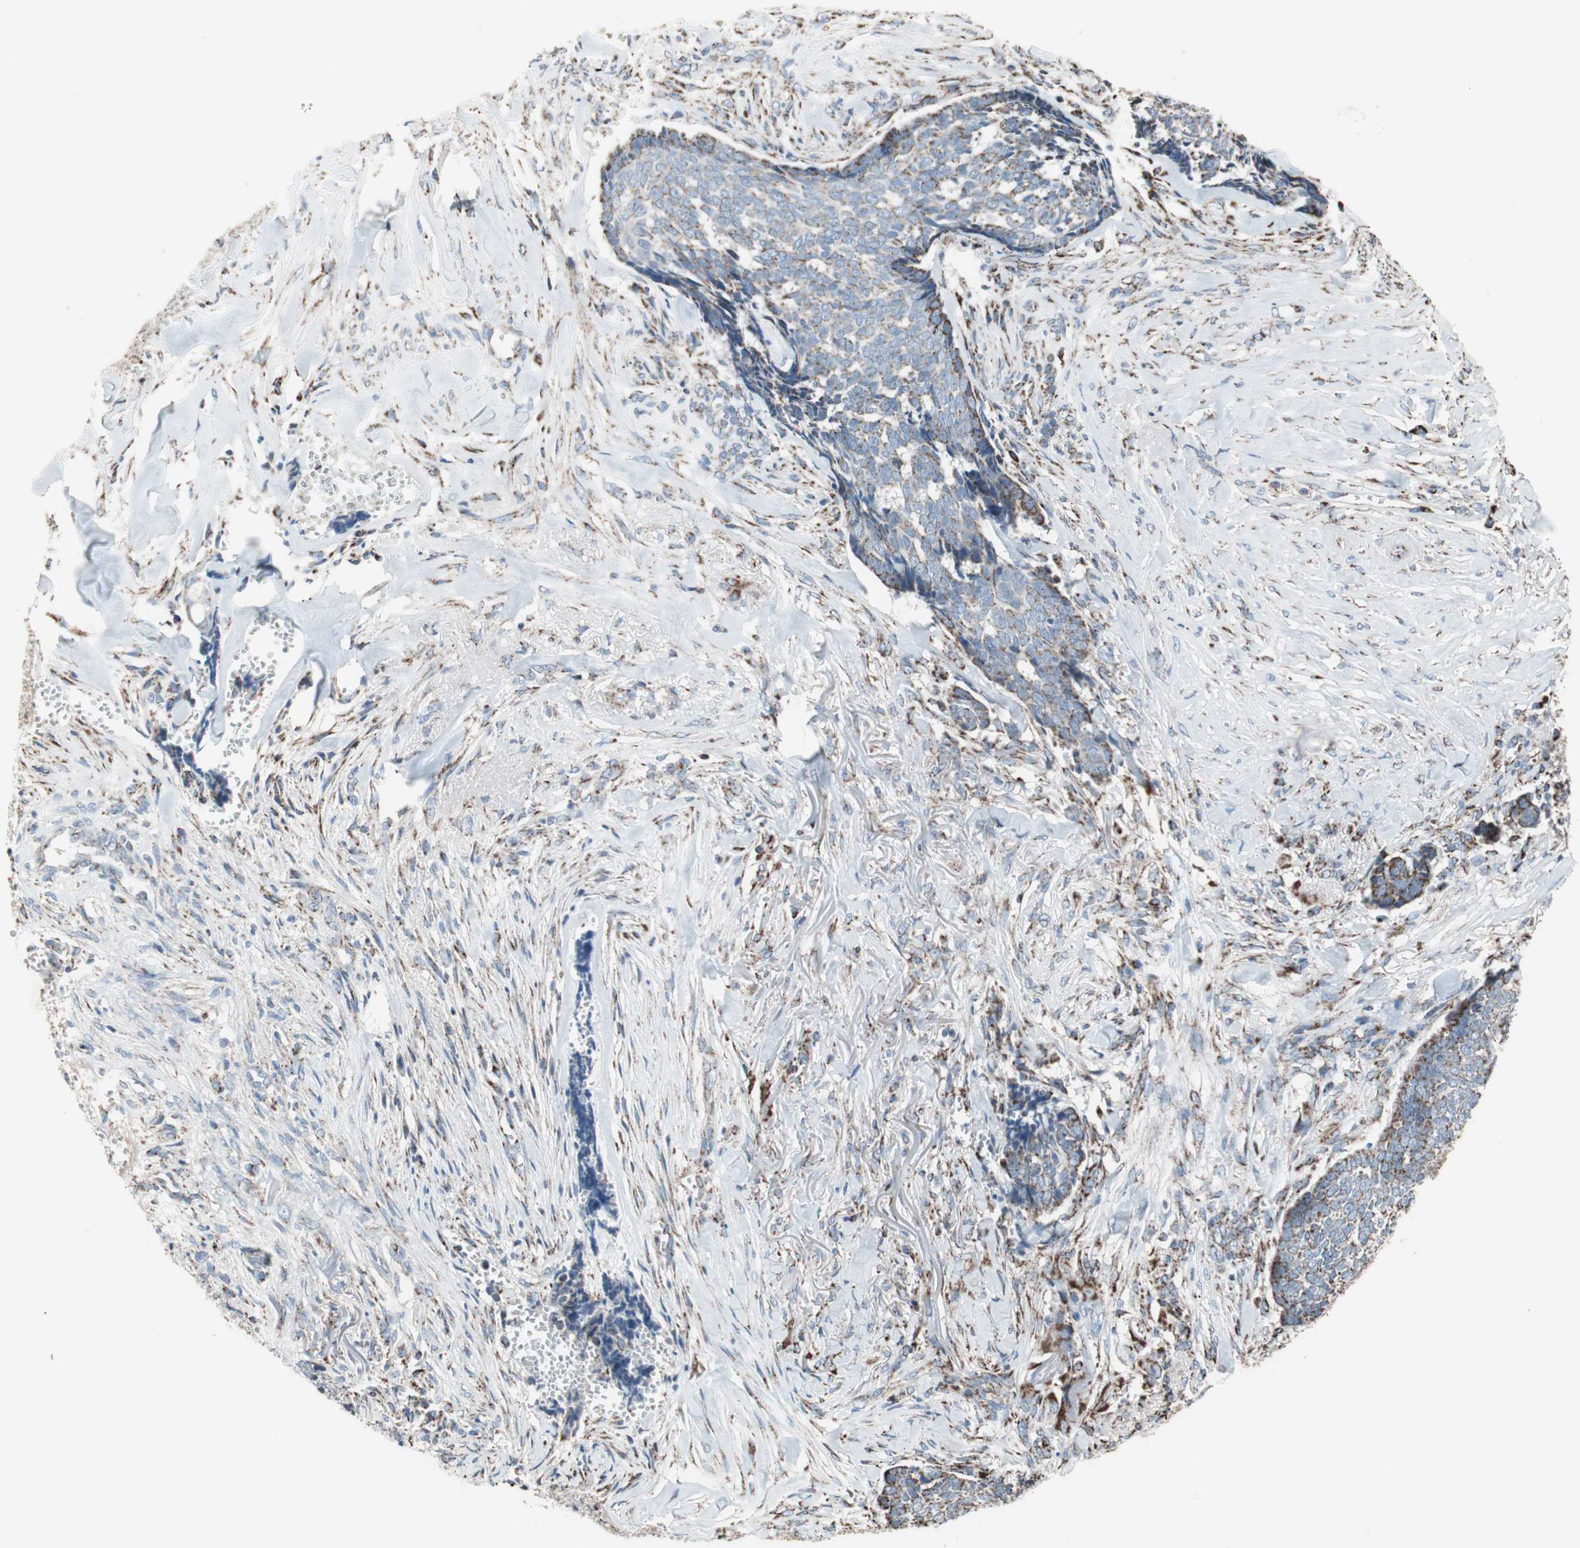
{"staining": {"intensity": "moderate", "quantity": "25%-75%", "location": "cytoplasmic/membranous"}, "tissue": "skin cancer", "cell_type": "Tumor cells", "image_type": "cancer", "snomed": [{"axis": "morphology", "description": "Basal cell carcinoma"}, {"axis": "topography", "description": "Skin"}], "caption": "Human skin basal cell carcinoma stained with a brown dye reveals moderate cytoplasmic/membranous positive expression in about 25%-75% of tumor cells.", "gene": "PCSK4", "patient": {"sex": "male", "age": 84}}